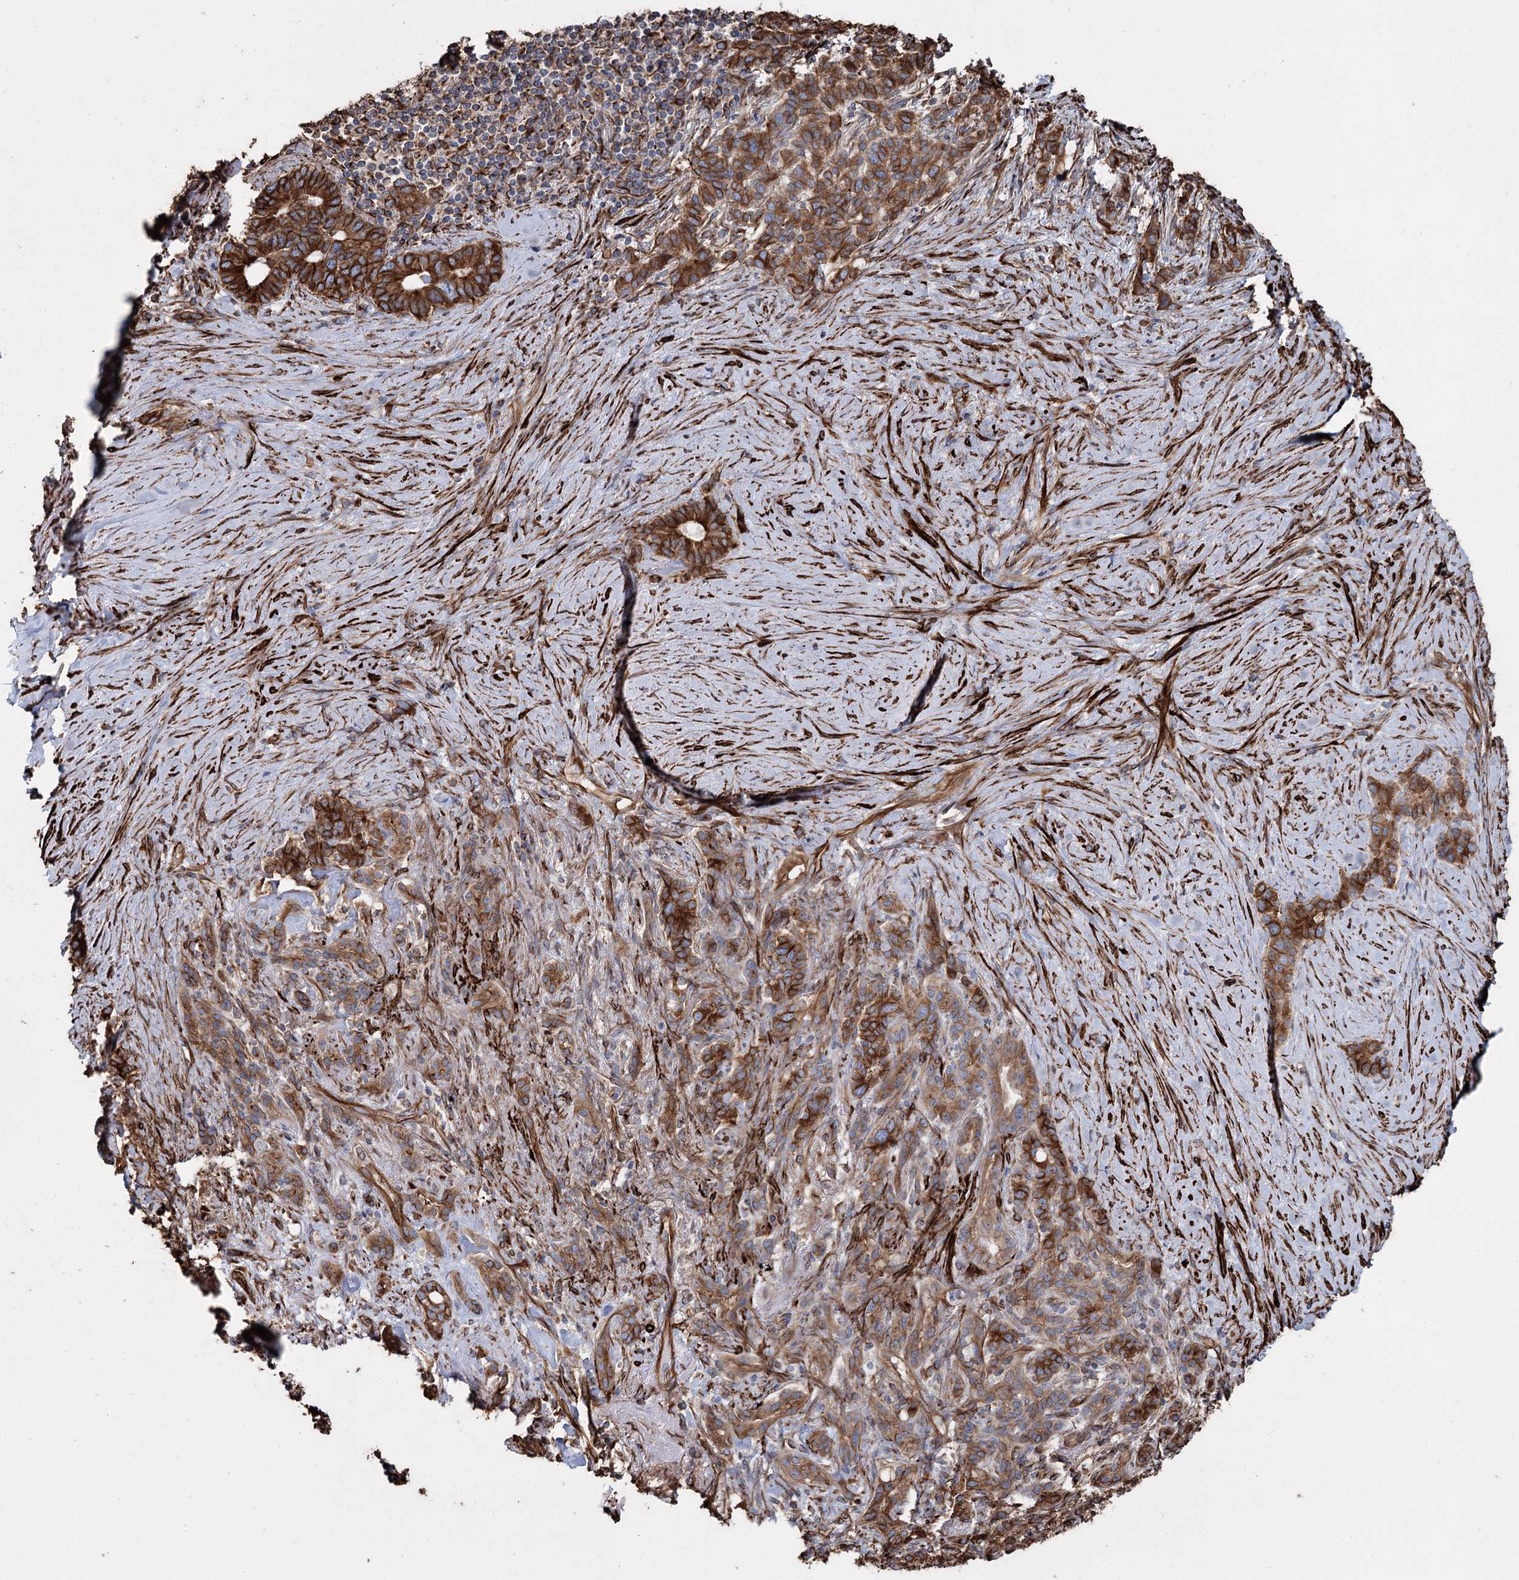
{"staining": {"intensity": "strong", "quantity": ">75%", "location": "cytoplasmic/membranous"}, "tissue": "pancreatic cancer", "cell_type": "Tumor cells", "image_type": "cancer", "snomed": [{"axis": "morphology", "description": "Adenocarcinoma, NOS"}, {"axis": "topography", "description": "Pancreas"}], "caption": "Human adenocarcinoma (pancreatic) stained for a protein (brown) reveals strong cytoplasmic/membranous positive positivity in approximately >75% of tumor cells.", "gene": "SUMF1", "patient": {"sex": "female", "age": 74}}